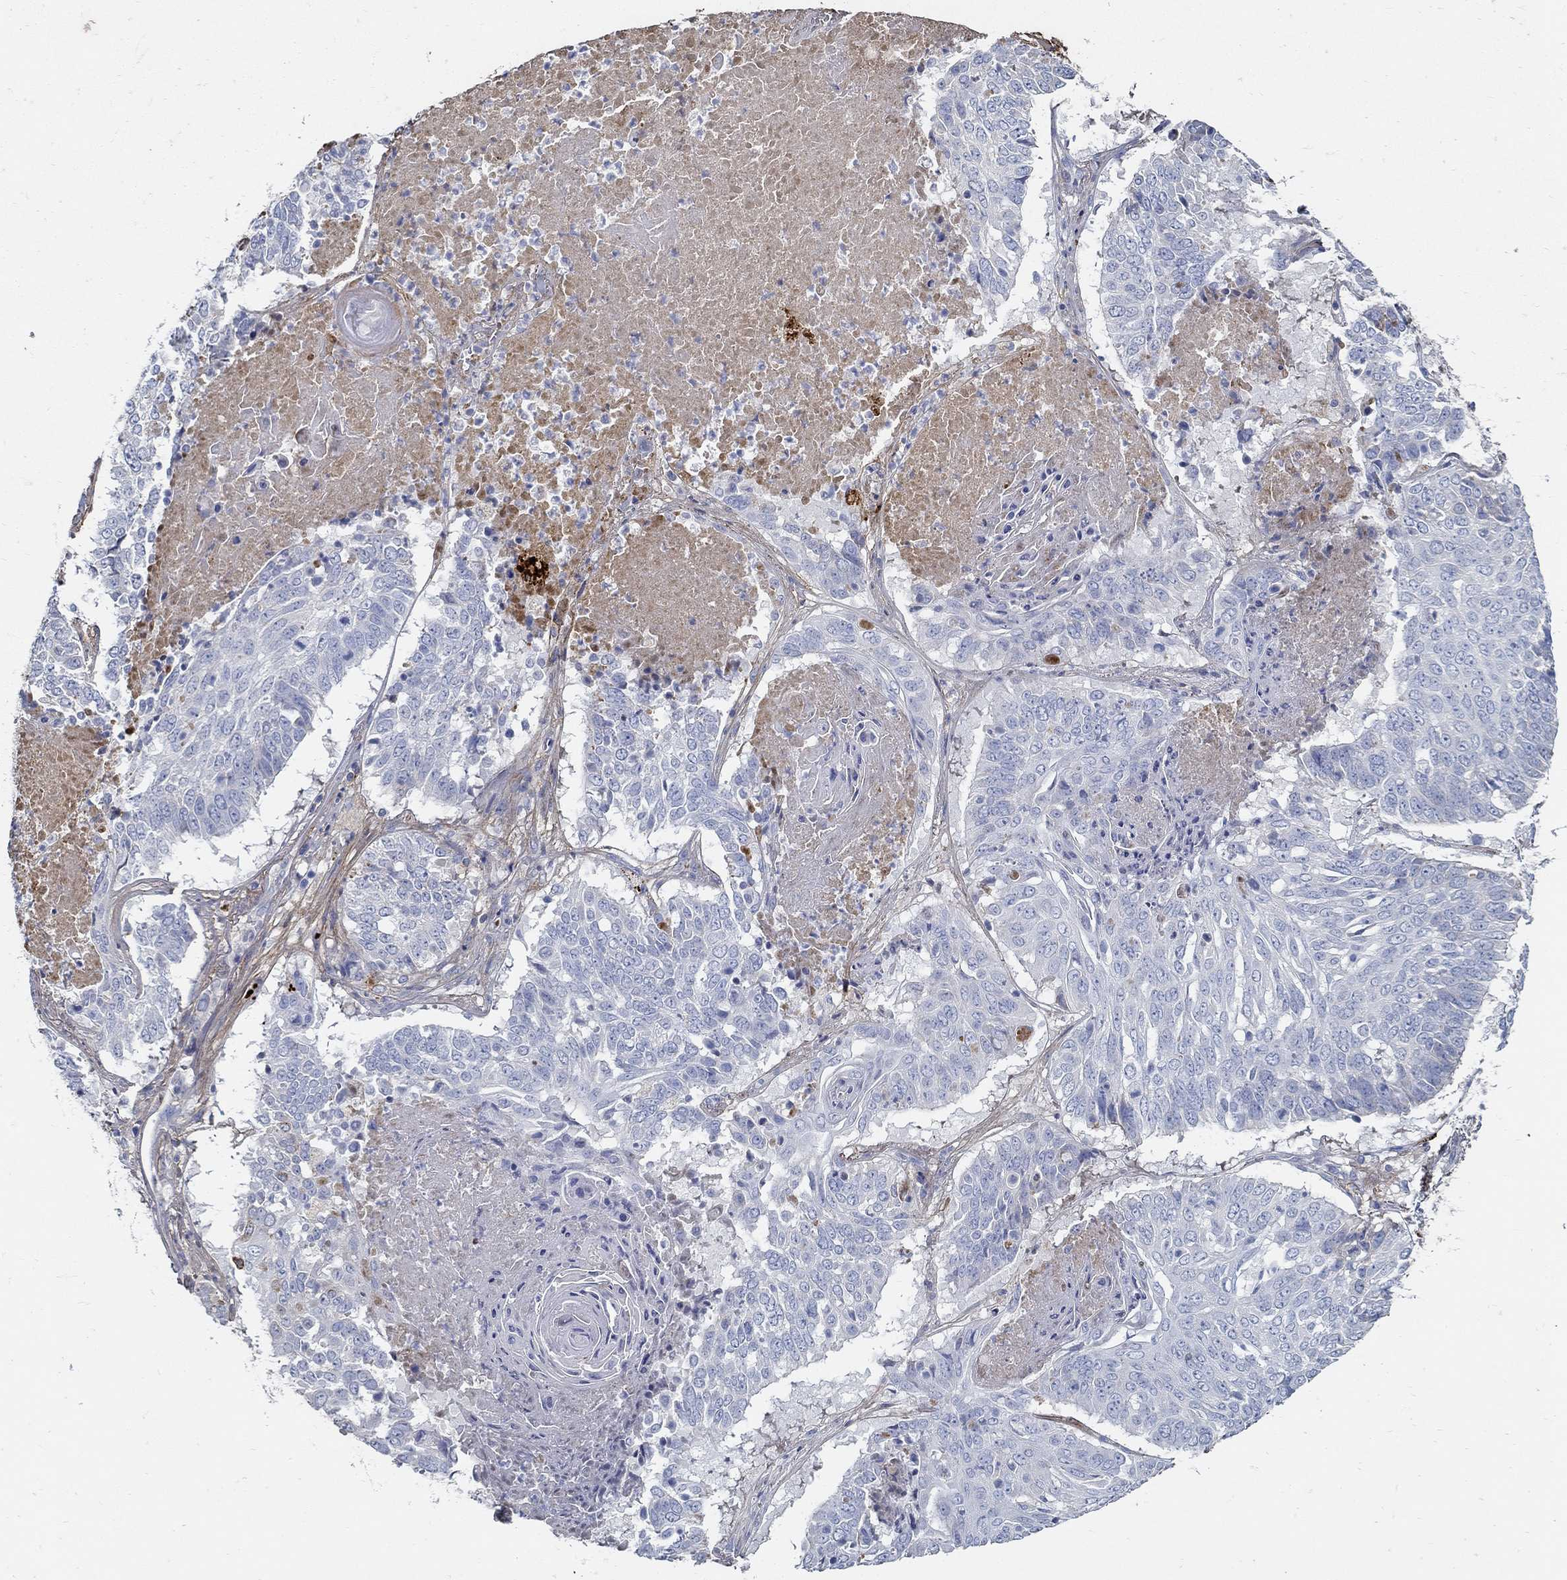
{"staining": {"intensity": "negative", "quantity": "none", "location": "none"}, "tissue": "lung cancer", "cell_type": "Tumor cells", "image_type": "cancer", "snomed": [{"axis": "morphology", "description": "Squamous cell carcinoma, NOS"}, {"axis": "topography", "description": "Lung"}], "caption": "Immunohistochemical staining of lung cancer displays no significant positivity in tumor cells. The staining was performed using DAB (3,3'-diaminobenzidine) to visualize the protein expression in brown, while the nuclei were stained in blue with hematoxylin (Magnification: 20x).", "gene": "TGFBI", "patient": {"sex": "male", "age": 64}}